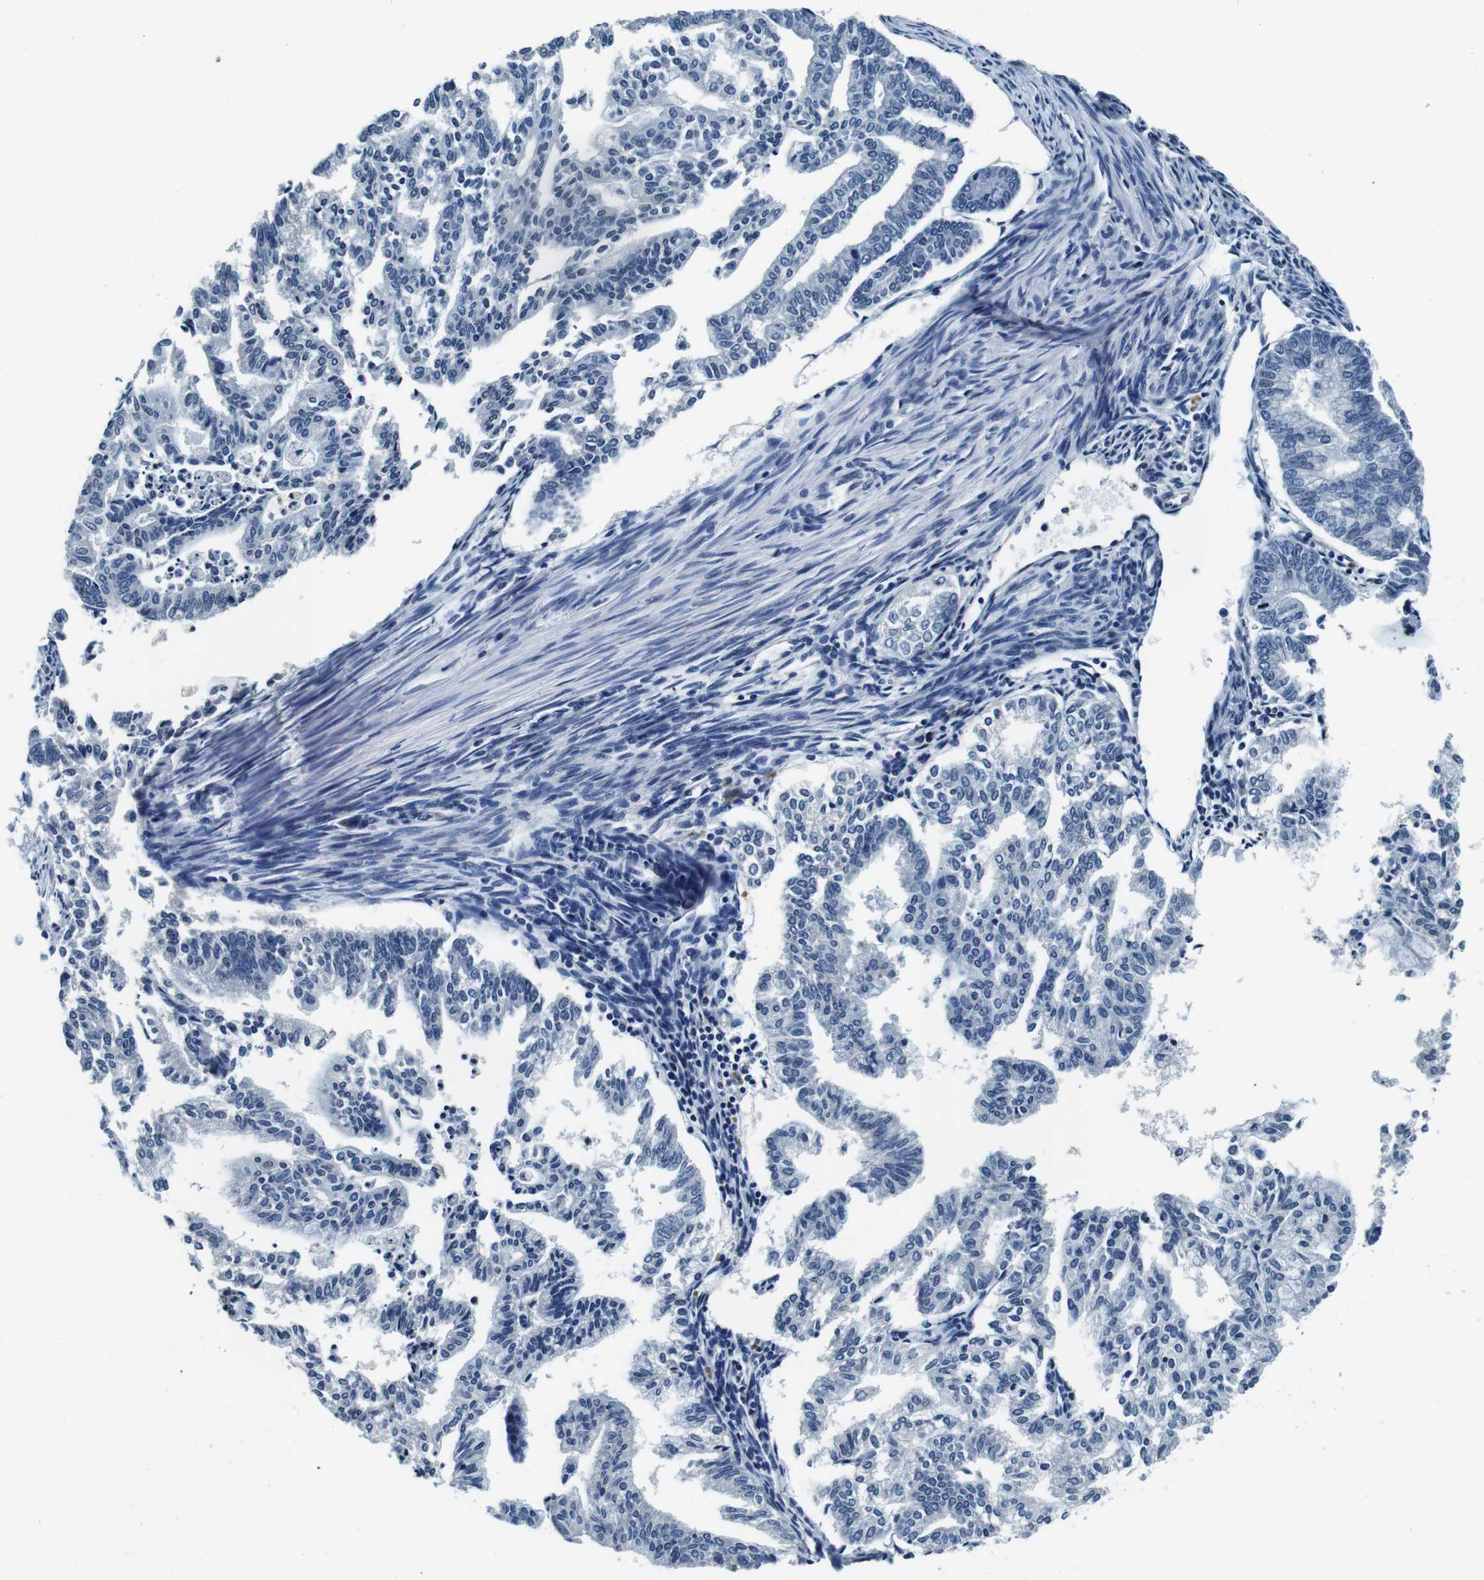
{"staining": {"intensity": "negative", "quantity": "none", "location": "none"}, "tissue": "endometrial cancer", "cell_type": "Tumor cells", "image_type": "cancer", "snomed": [{"axis": "morphology", "description": "Adenocarcinoma, NOS"}, {"axis": "topography", "description": "Endometrium"}], "caption": "A high-resolution image shows immunohistochemistry staining of endometrial cancer (adenocarcinoma), which demonstrates no significant positivity in tumor cells.", "gene": "GJE1", "patient": {"sex": "female", "age": 79}}